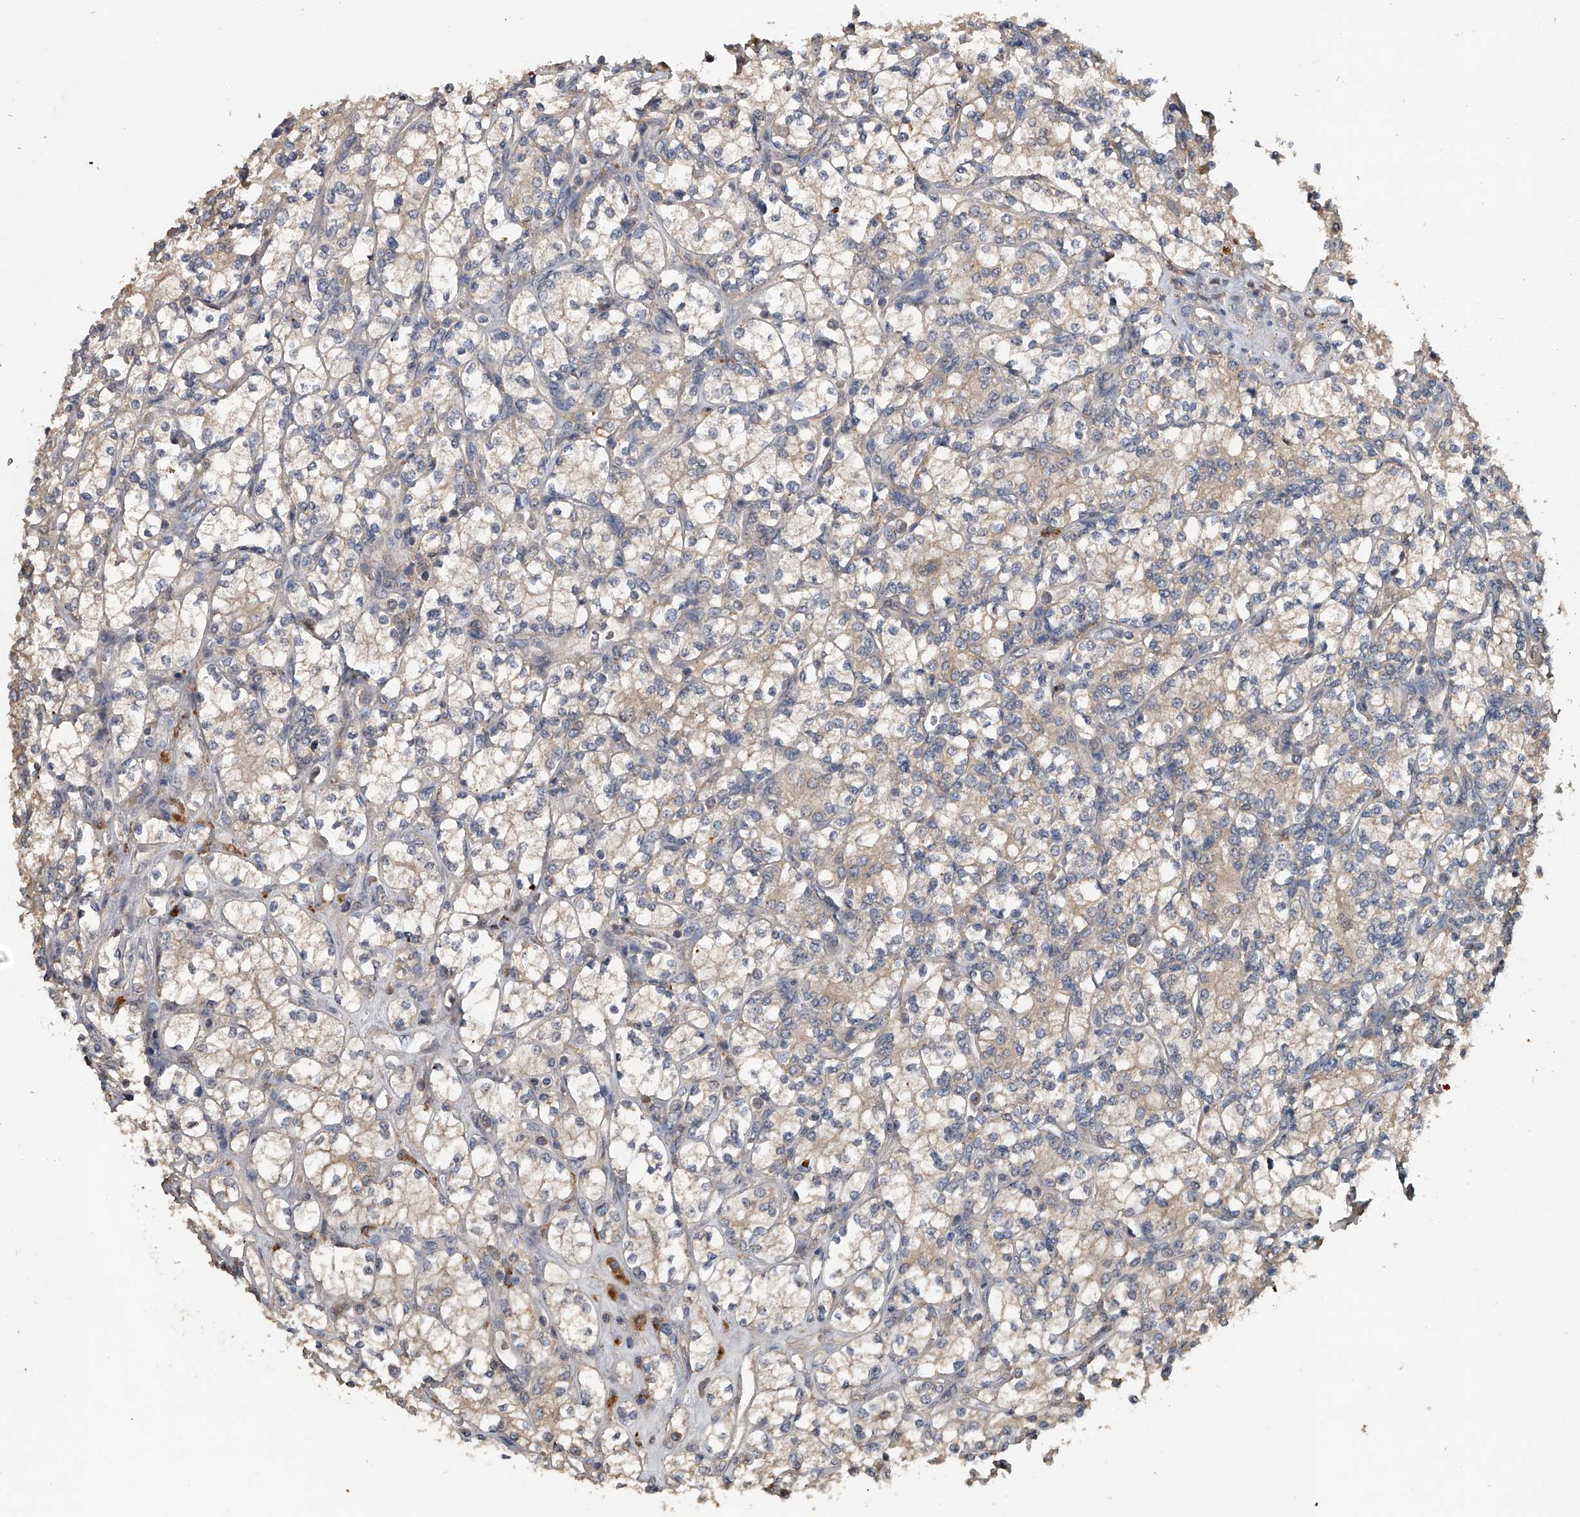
{"staining": {"intensity": "weak", "quantity": "25%-75%", "location": "cytoplasmic/membranous"}, "tissue": "renal cancer", "cell_type": "Tumor cells", "image_type": "cancer", "snomed": [{"axis": "morphology", "description": "Adenocarcinoma, NOS"}, {"axis": "topography", "description": "Kidney"}], "caption": "High-power microscopy captured an IHC histopathology image of adenocarcinoma (renal), revealing weak cytoplasmic/membranous positivity in about 25%-75% of tumor cells.", "gene": "DOCK9", "patient": {"sex": "male", "age": 77}}